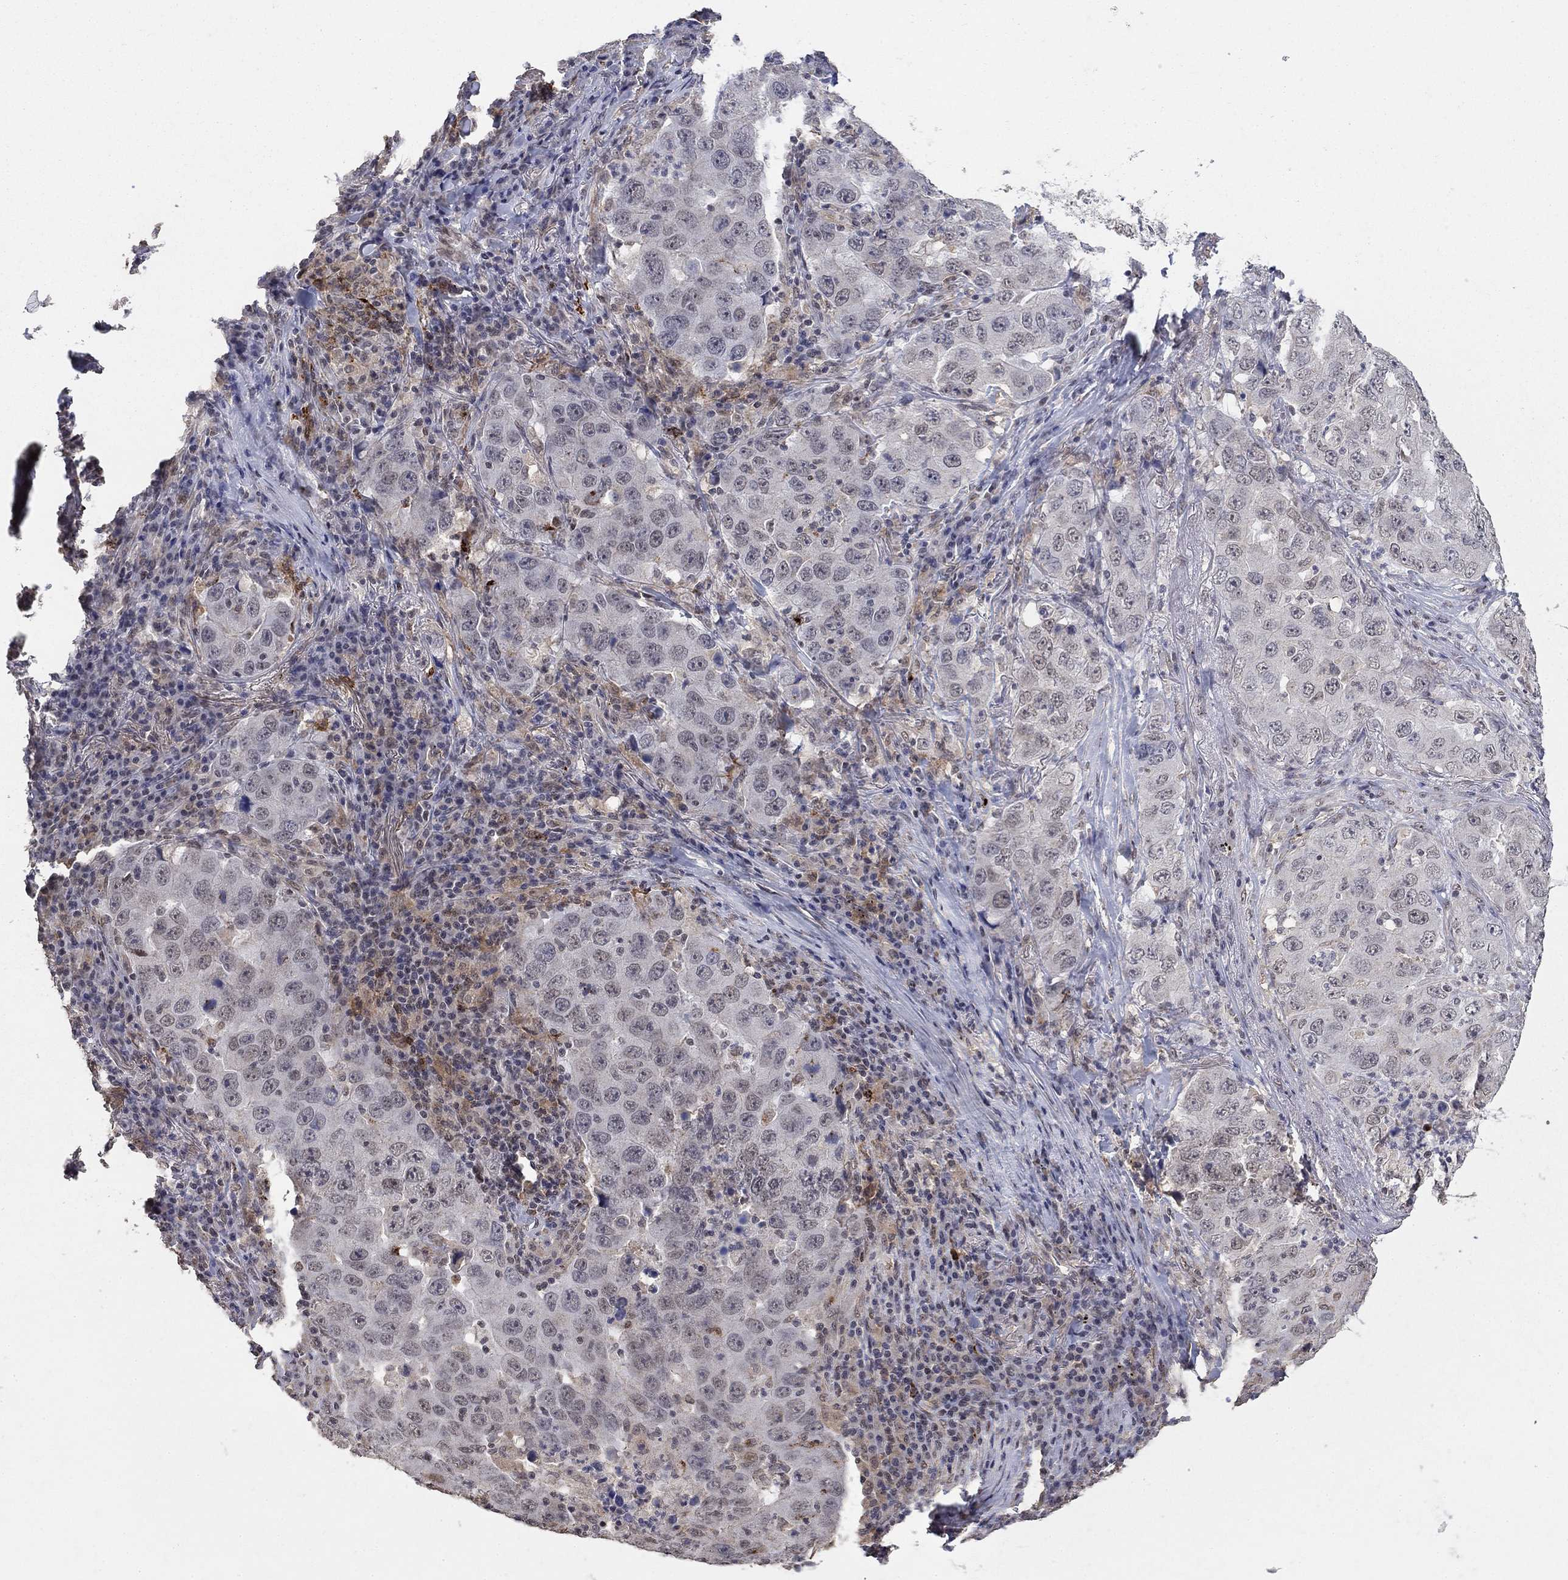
{"staining": {"intensity": "negative", "quantity": "none", "location": "none"}, "tissue": "lung cancer", "cell_type": "Tumor cells", "image_type": "cancer", "snomed": [{"axis": "morphology", "description": "Adenocarcinoma, NOS"}, {"axis": "topography", "description": "Lung"}], "caption": "A histopathology image of lung adenocarcinoma stained for a protein demonstrates no brown staining in tumor cells. (DAB immunohistochemistry (IHC) with hematoxylin counter stain).", "gene": "GRIA3", "patient": {"sex": "male", "age": 73}}